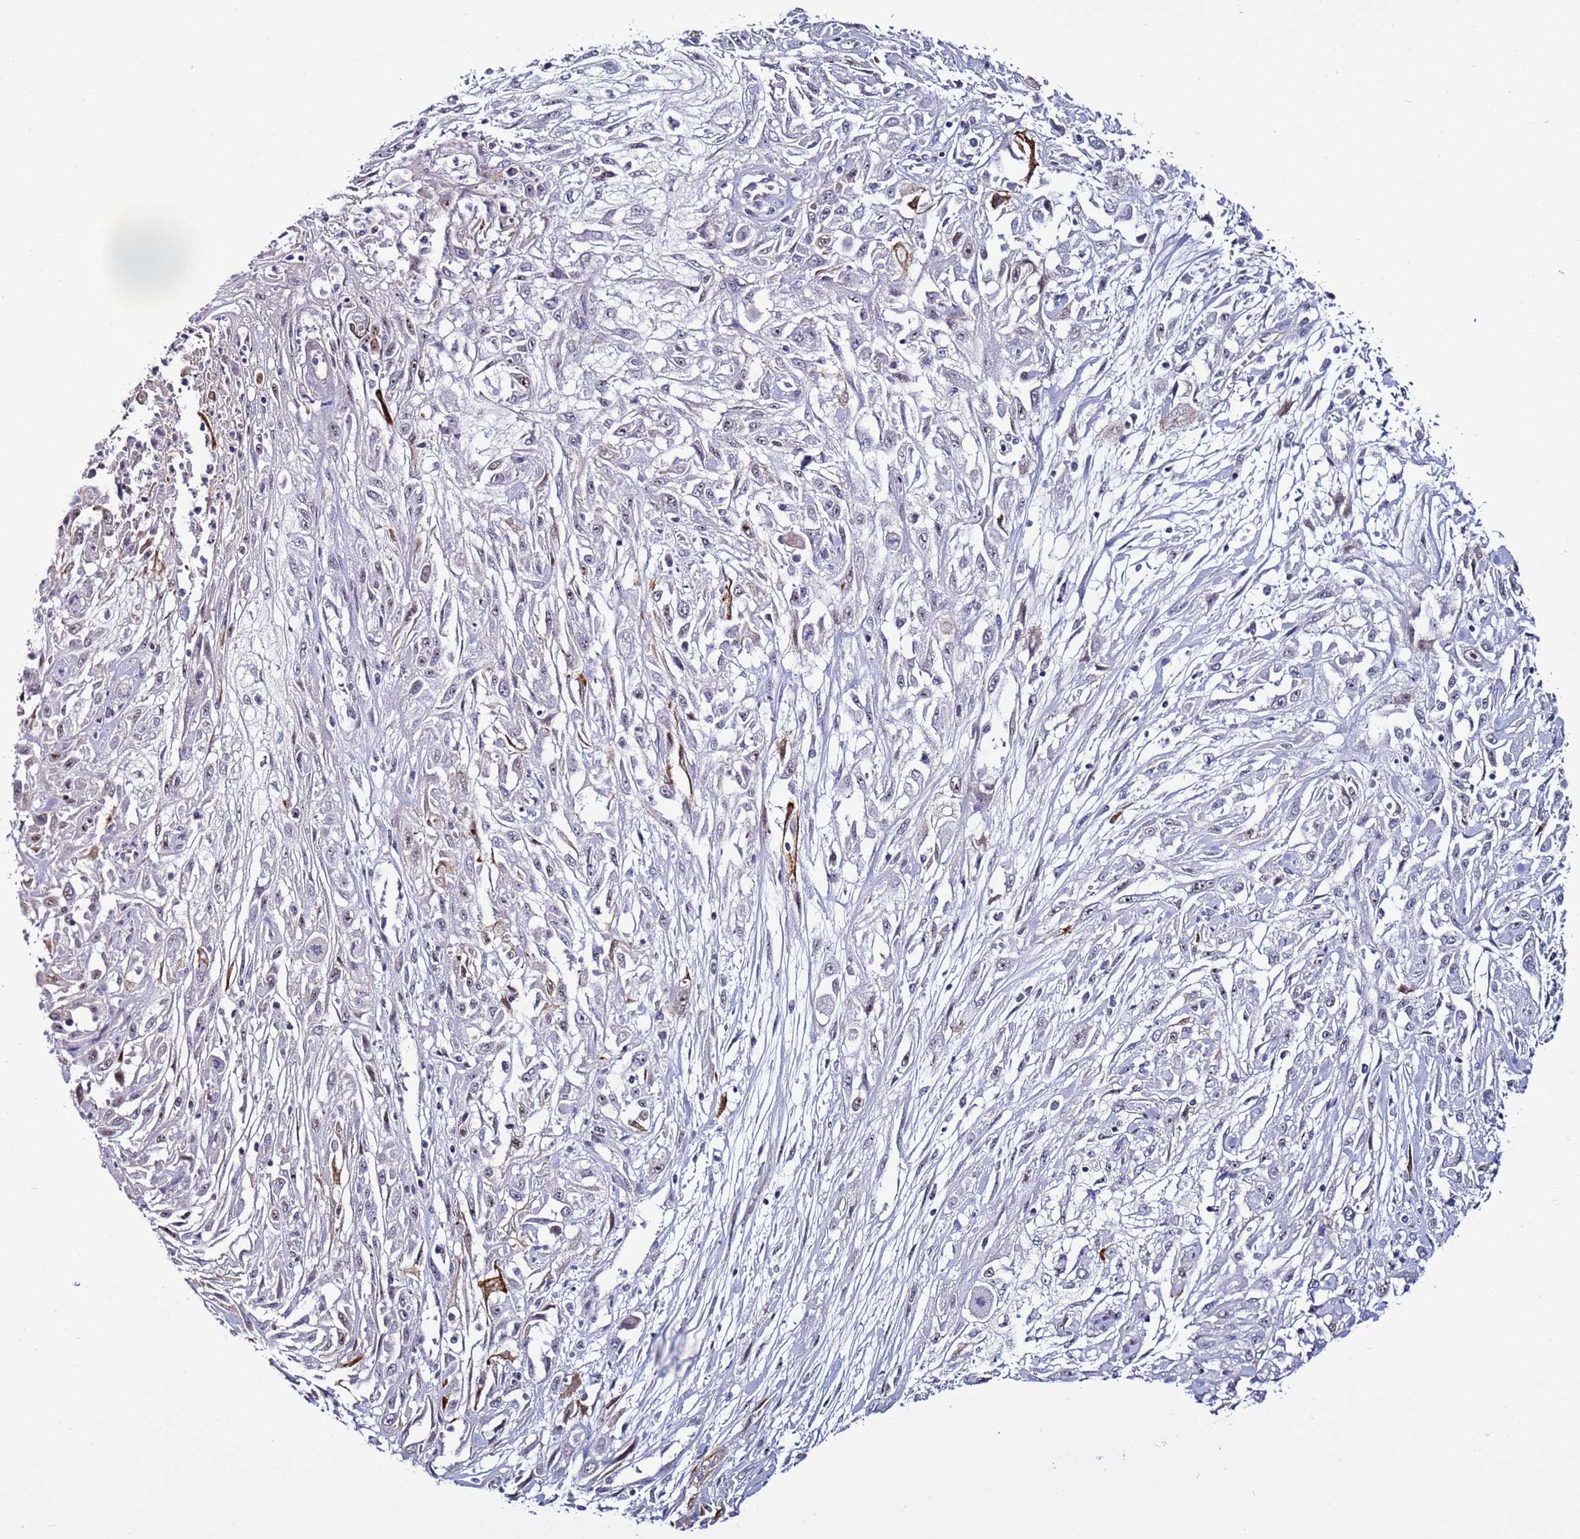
{"staining": {"intensity": "negative", "quantity": "none", "location": "none"}, "tissue": "skin cancer", "cell_type": "Tumor cells", "image_type": "cancer", "snomed": [{"axis": "morphology", "description": "Squamous cell carcinoma, NOS"}, {"axis": "morphology", "description": "Squamous cell carcinoma, metastatic, NOS"}, {"axis": "topography", "description": "Skin"}, {"axis": "topography", "description": "Lymph node"}], "caption": "Tumor cells show no significant staining in skin metastatic squamous cell carcinoma.", "gene": "PSMA7", "patient": {"sex": "male", "age": 75}}